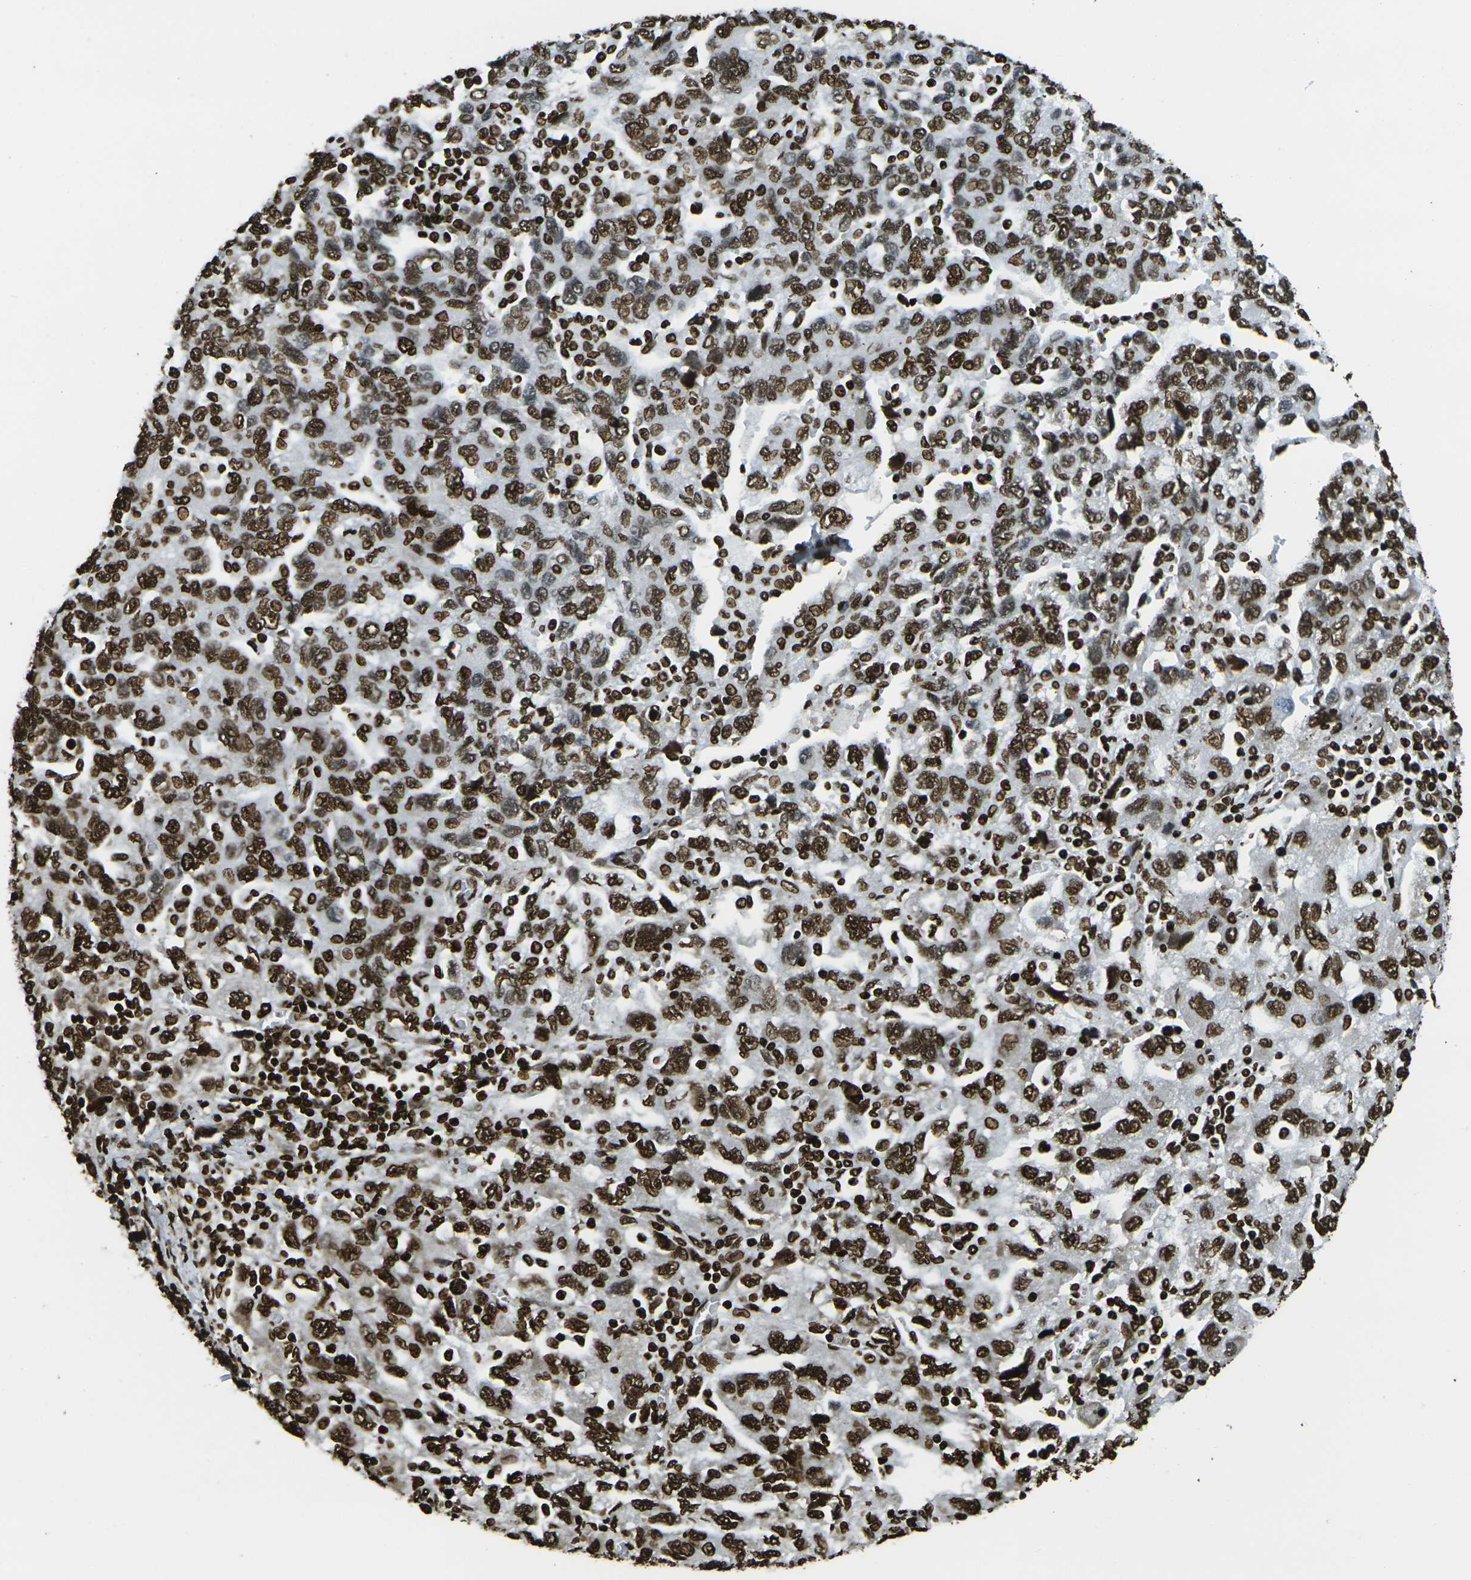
{"staining": {"intensity": "strong", "quantity": ">75%", "location": "nuclear"}, "tissue": "ovarian cancer", "cell_type": "Tumor cells", "image_type": "cancer", "snomed": [{"axis": "morphology", "description": "Carcinoma, NOS"}, {"axis": "morphology", "description": "Cystadenocarcinoma, serous, NOS"}, {"axis": "topography", "description": "Ovary"}], "caption": "Carcinoma (ovarian) tissue reveals strong nuclear staining in about >75% of tumor cells (IHC, brightfield microscopy, high magnification).", "gene": "H1-2", "patient": {"sex": "female", "age": 69}}